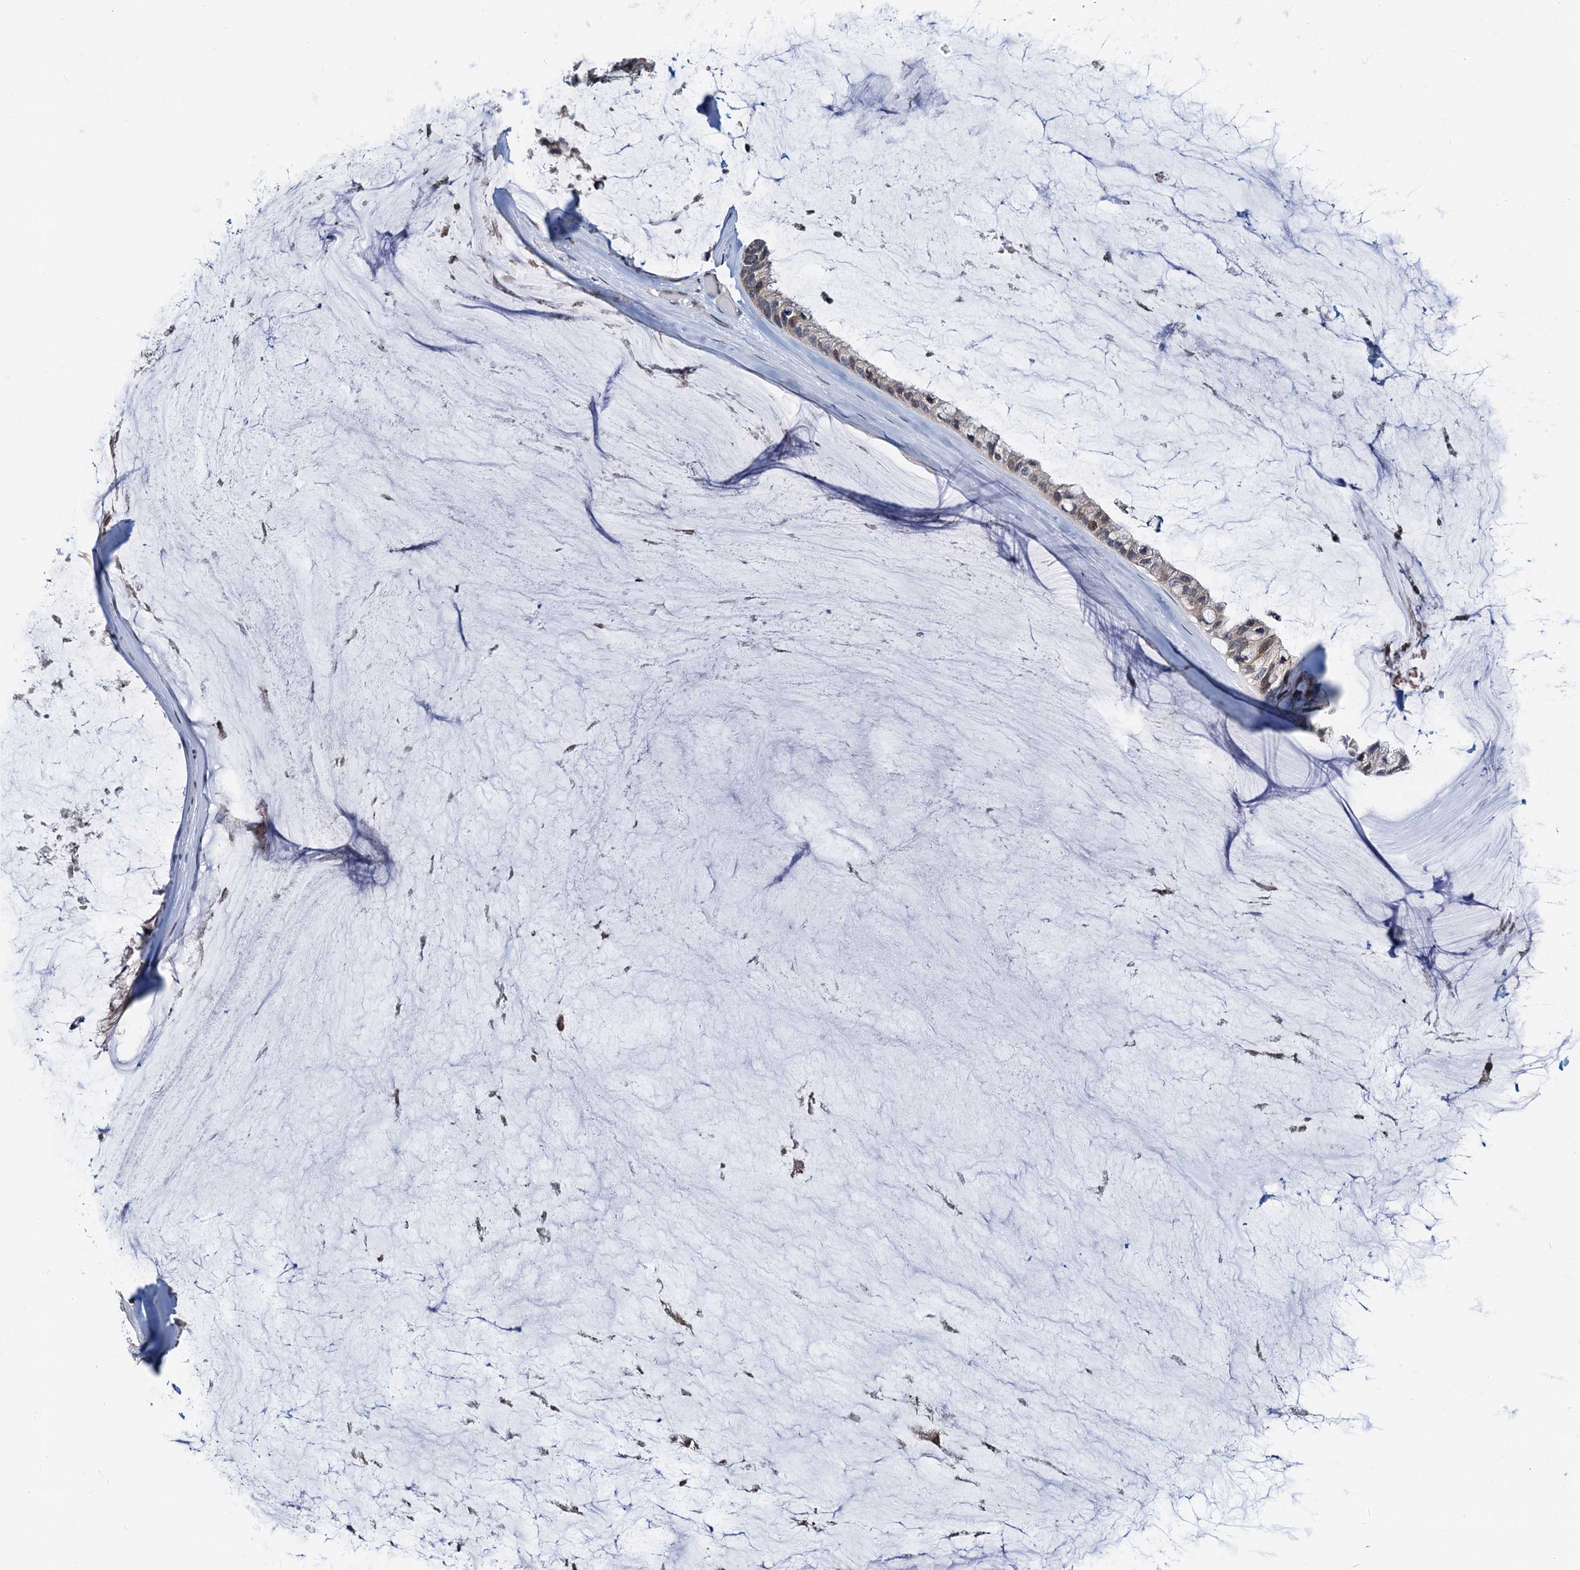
{"staining": {"intensity": "weak", "quantity": "<25%", "location": "cytoplasmic/membranous,nuclear"}, "tissue": "ovarian cancer", "cell_type": "Tumor cells", "image_type": "cancer", "snomed": [{"axis": "morphology", "description": "Cystadenocarcinoma, mucinous, NOS"}, {"axis": "topography", "description": "Ovary"}], "caption": "Tumor cells are negative for protein expression in human mucinous cystadenocarcinoma (ovarian).", "gene": "MCMBP", "patient": {"sex": "female", "age": 39}}